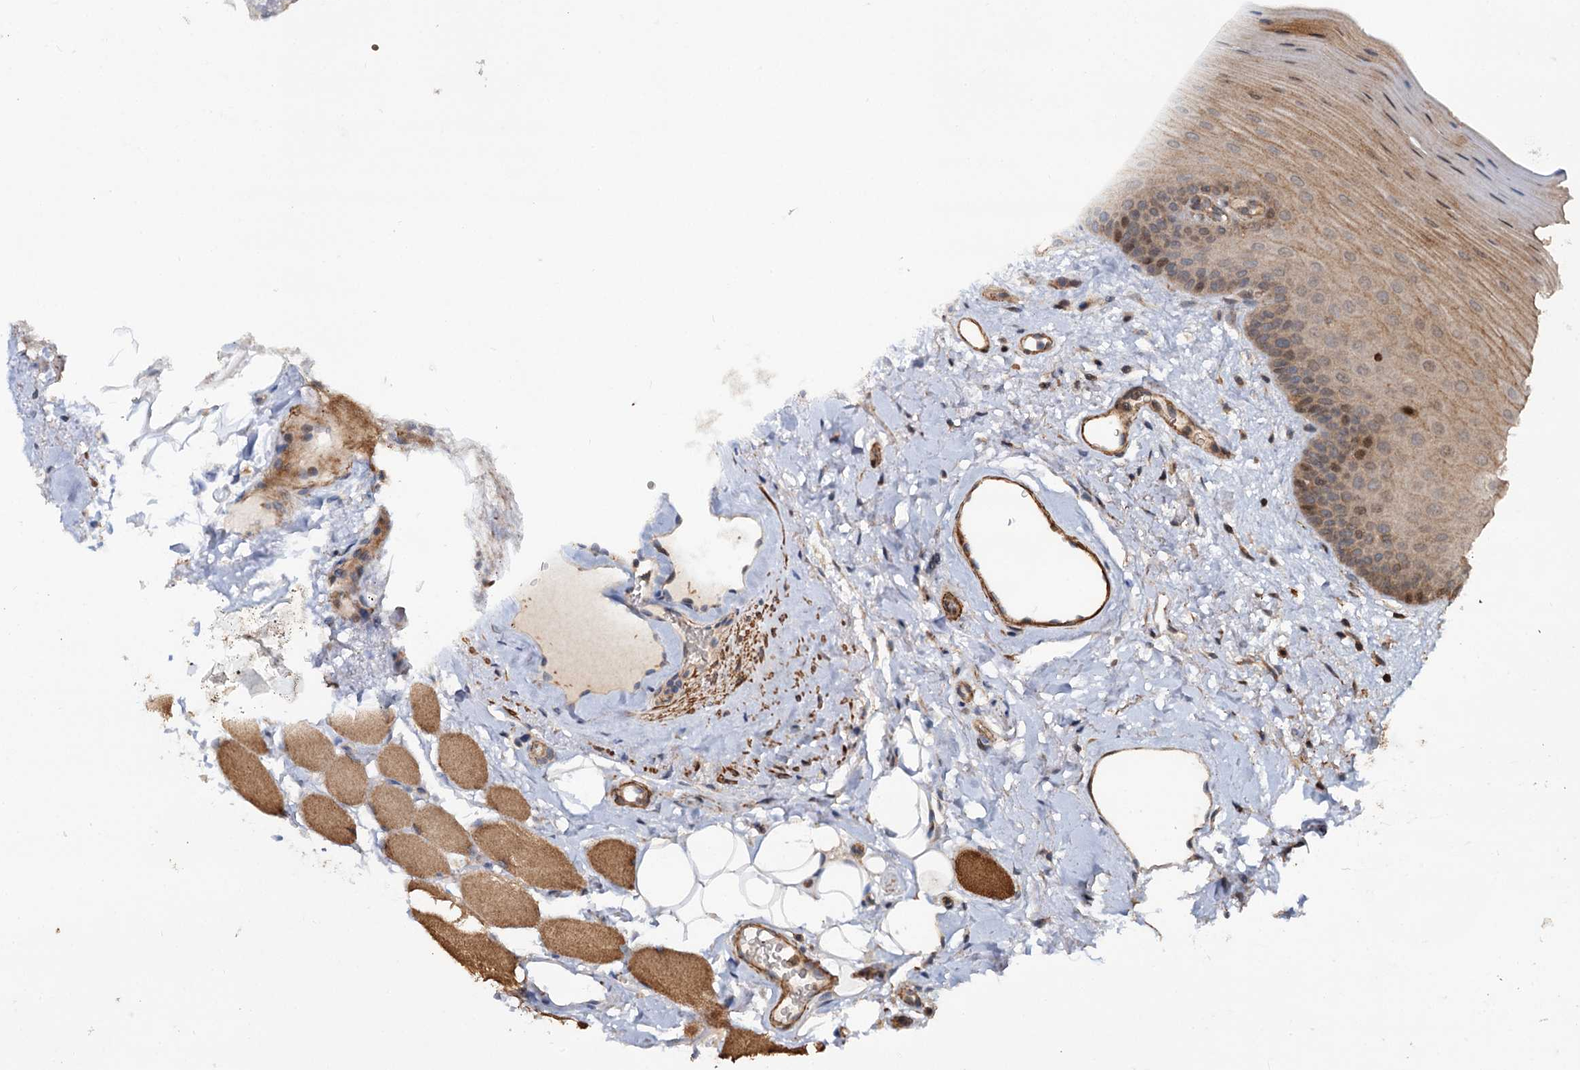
{"staining": {"intensity": "weak", "quantity": "<25%", "location": "cytoplasmic/membranous"}, "tissue": "oral mucosa", "cell_type": "Squamous epithelial cells", "image_type": "normal", "snomed": [{"axis": "morphology", "description": "Normal tissue, NOS"}, {"axis": "topography", "description": "Oral tissue"}], "caption": "DAB immunohistochemical staining of normal oral mucosa reveals no significant staining in squamous epithelial cells.", "gene": "GRIP1", "patient": {"sex": "male", "age": 68}}